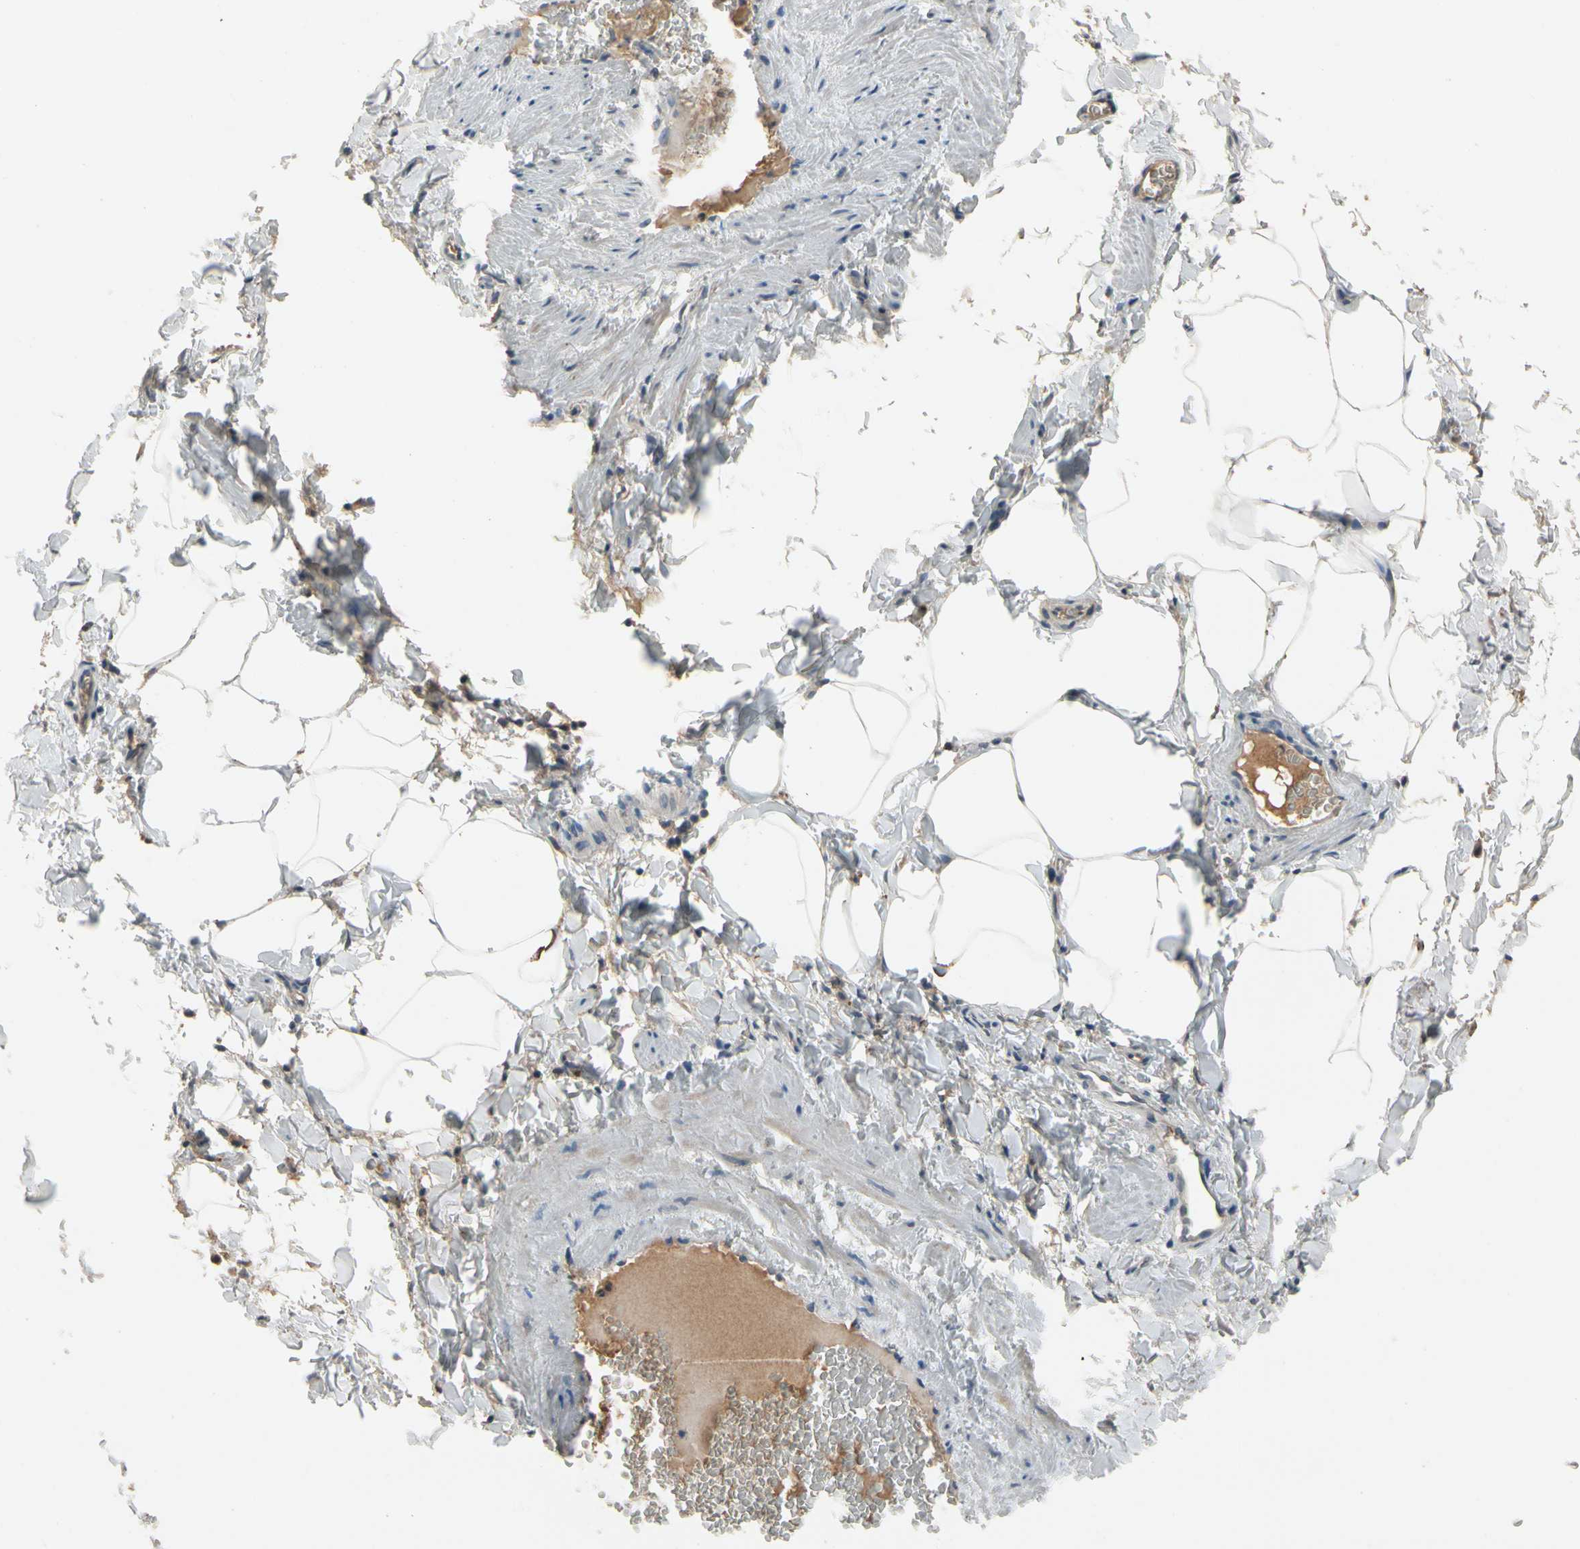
{"staining": {"intensity": "weak", "quantity": ">75%", "location": "cytoplasmic/membranous"}, "tissue": "adipose tissue", "cell_type": "Adipocytes", "image_type": "normal", "snomed": [{"axis": "morphology", "description": "Normal tissue, NOS"}, {"axis": "topography", "description": "Vascular tissue"}], "caption": "Immunohistochemistry (IHC) image of benign adipose tissue: adipose tissue stained using immunohistochemistry (IHC) shows low levels of weak protein expression localized specifically in the cytoplasmic/membranous of adipocytes, appearing as a cytoplasmic/membranous brown color.", "gene": "IL1RL1", "patient": {"sex": "male", "age": 41}}